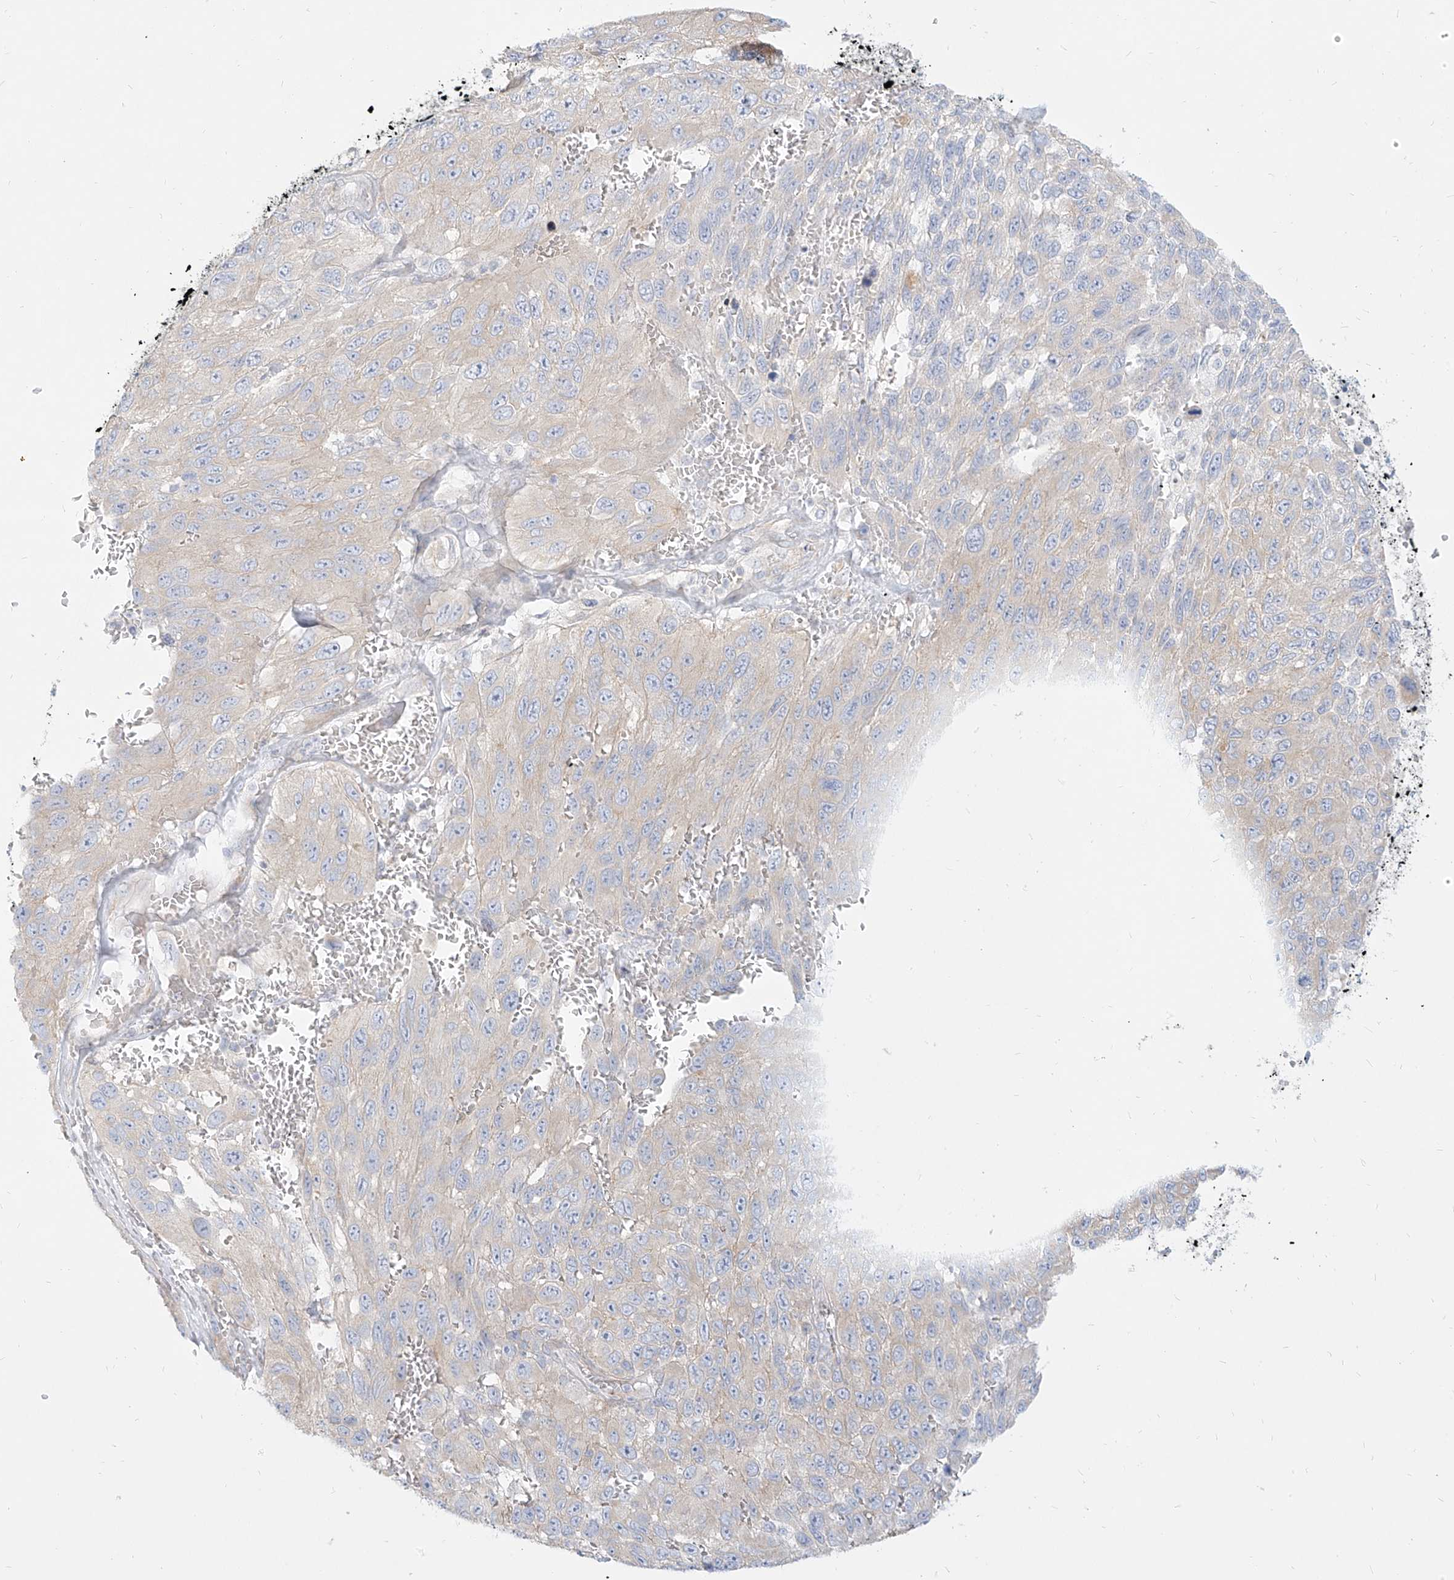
{"staining": {"intensity": "weak", "quantity": "<25%", "location": "cytoplasmic/membranous"}, "tissue": "melanoma", "cell_type": "Tumor cells", "image_type": "cancer", "snomed": [{"axis": "morphology", "description": "Malignant melanoma, NOS"}, {"axis": "topography", "description": "Skin"}], "caption": "The photomicrograph demonstrates no significant staining in tumor cells of melanoma. (DAB immunohistochemistry (IHC) visualized using brightfield microscopy, high magnification).", "gene": "ITPKB", "patient": {"sex": "female", "age": 96}}